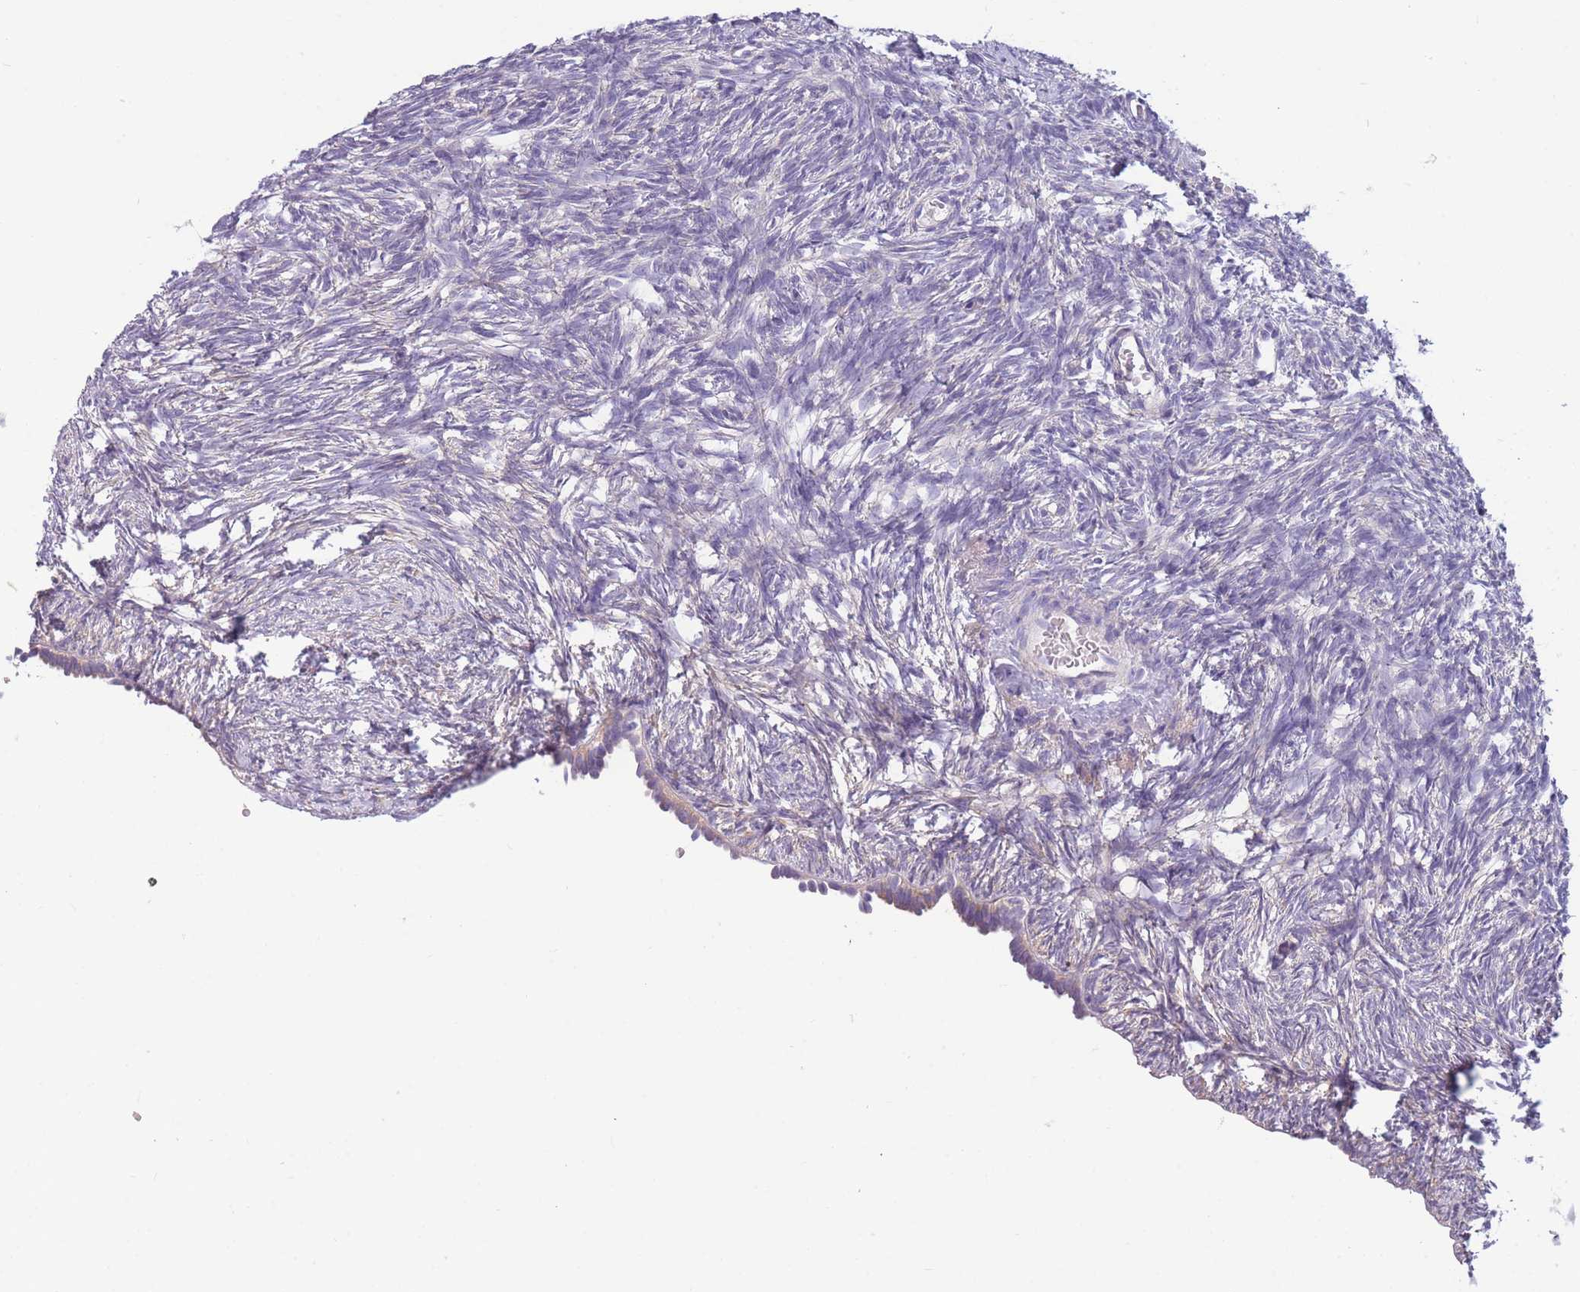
{"staining": {"intensity": "negative", "quantity": "none", "location": "none"}, "tissue": "ovary", "cell_type": "Ovarian stroma cells", "image_type": "normal", "snomed": [{"axis": "morphology", "description": "Normal tissue, NOS"}, {"axis": "topography", "description": "Ovary"}], "caption": "Immunohistochemical staining of unremarkable ovary displays no significant expression in ovarian stroma cells.", "gene": "NDUFAF6", "patient": {"sex": "female", "age": 51}}